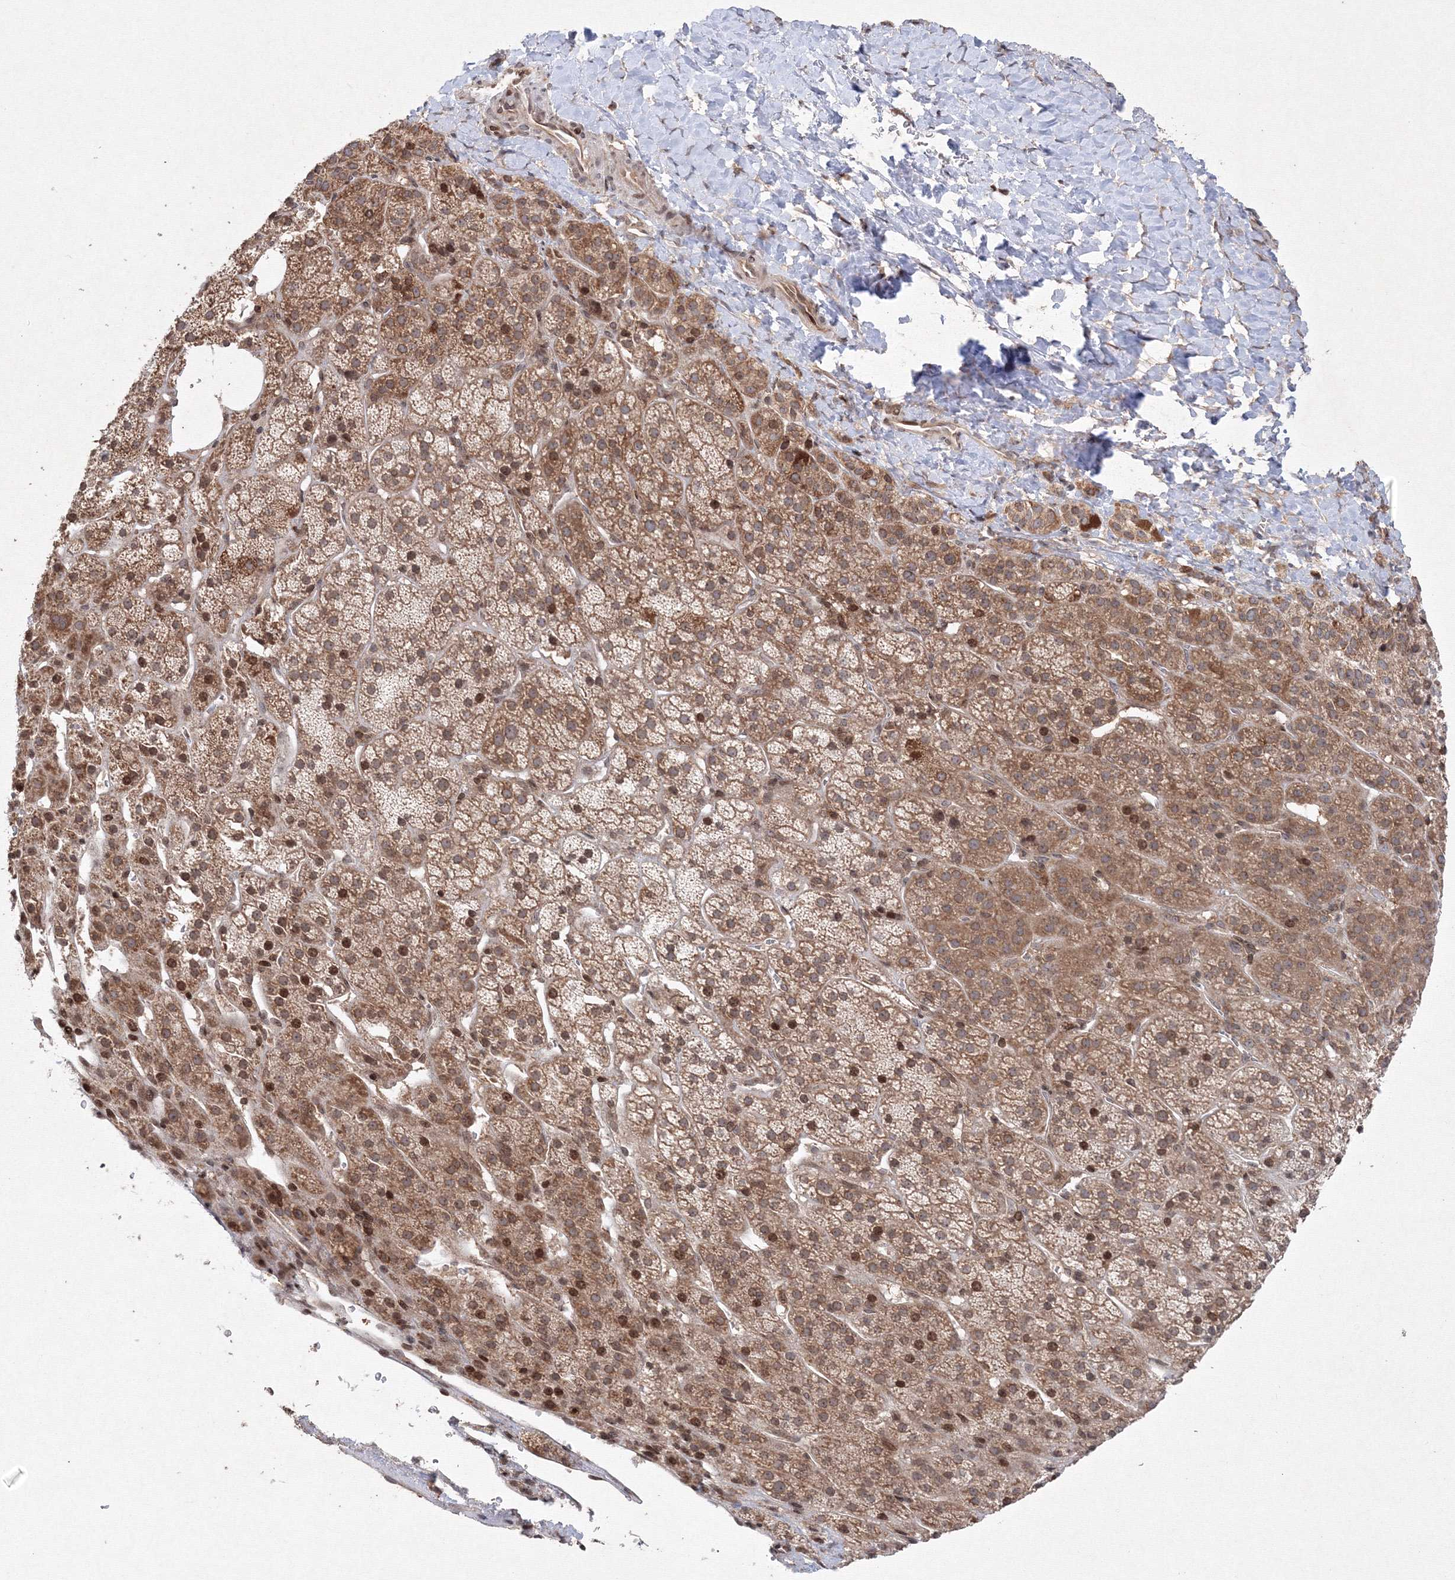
{"staining": {"intensity": "moderate", "quantity": "25%-75%", "location": "cytoplasmic/membranous,nuclear"}, "tissue": "adrenal gland", "cell_type": "Glandular cells", "image_type": "normal", "snomed": [{"axis": "morphology", "description": "Normal tissue, NOS"}, {"axis": "topography", "description": "Adrenal gland"}], "caption": "Immunohistochemistry (IHC) (DAB (3,3'-diaminobenzidine)) staining of unremarkable human adrenal gland displays moderate cytoplasmic/membranous,nuclear protein positivity in about 25%-75% of glandular cells.", "gene": "MKRN2", "patient": {"sex": "female", "age": 57}}